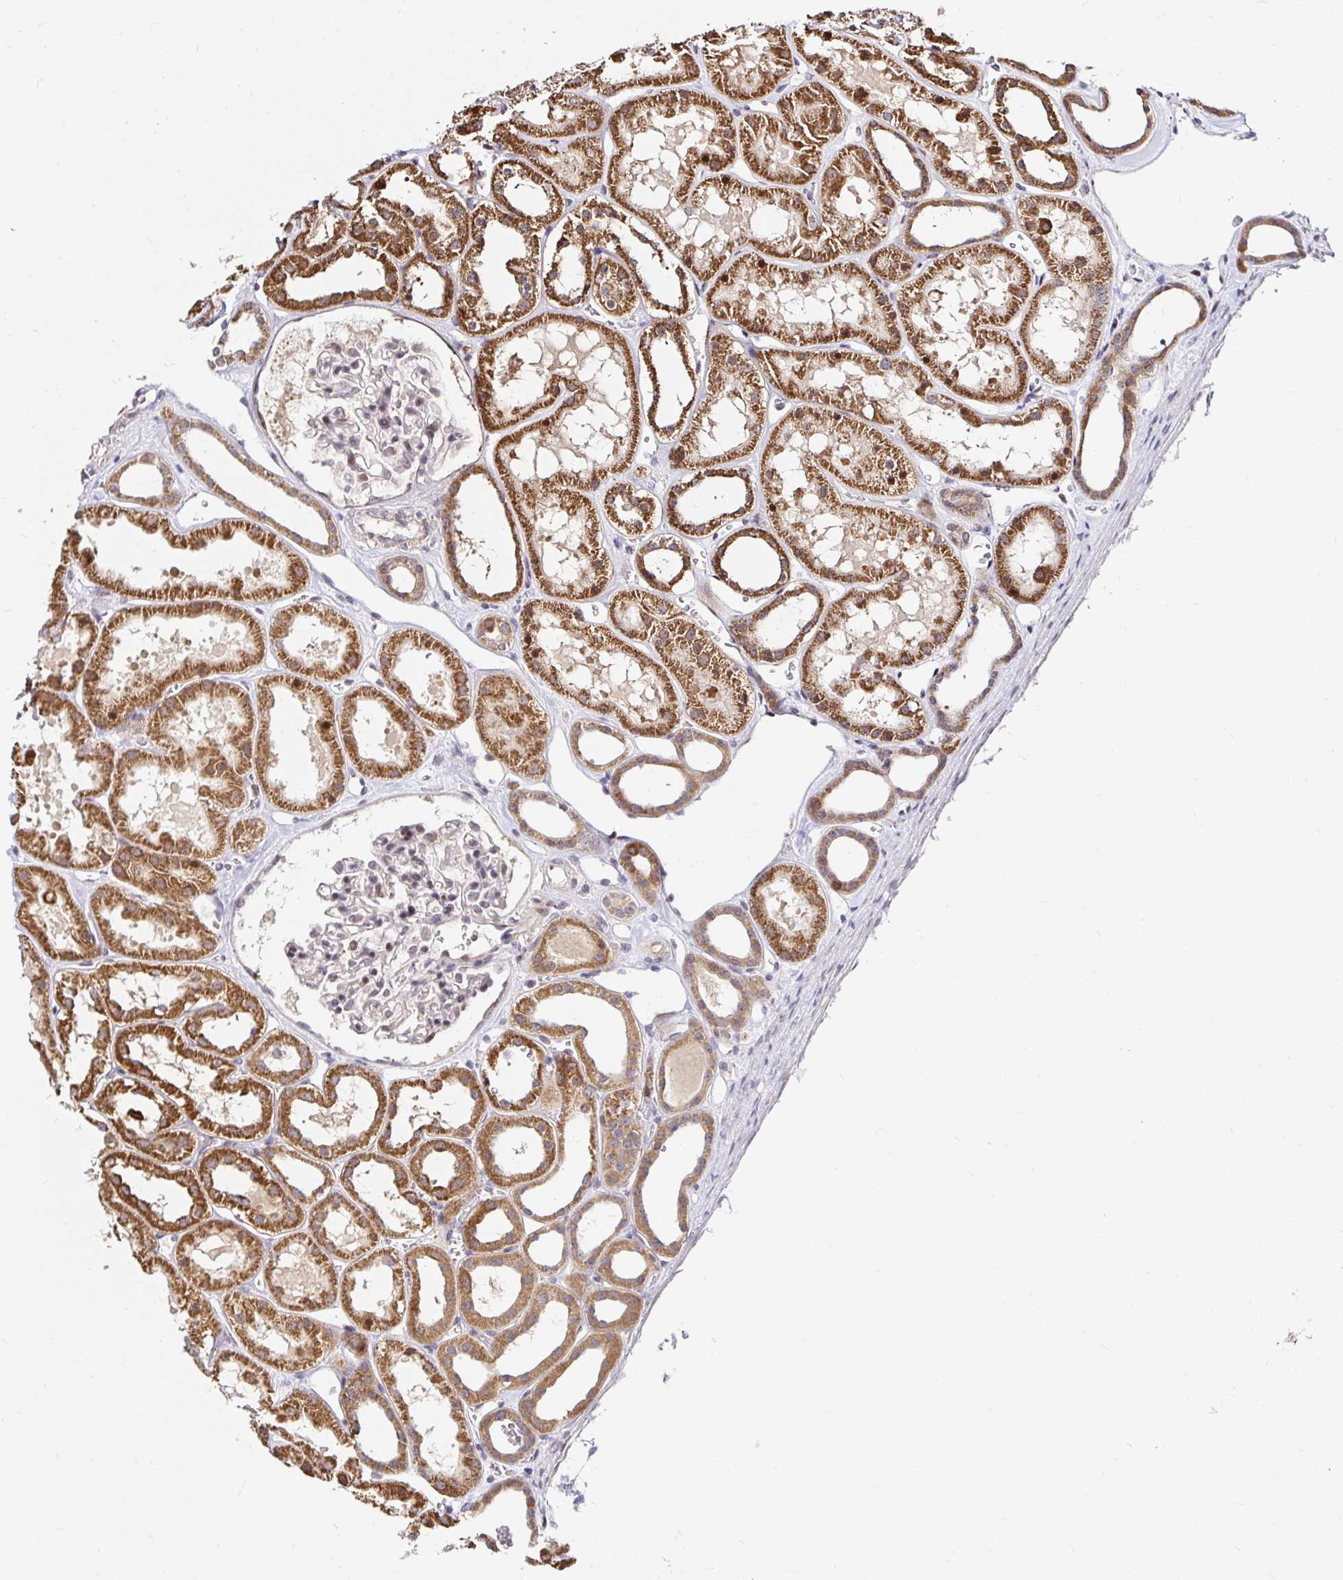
{"staining": {"intensity": "weak", "quantity": "<25%", "location": "cytoplasmic/membranous"}, "tissue": "kidney", "cell_type": "Cells in glomeruli", "image_type": "normal", "snomed": [{"axis": "morphology", "description": "Normal tissue, NOS"}, {"axis": "topography", "description": "Kidney"}], "caption": "IHC photomicrograph of normal kidney: kidney stained with DAB reveals no significant protein expression in cells in glomeruli.", "gene": "TIMM50", "patient": {"sex": "female", "age": 41}}